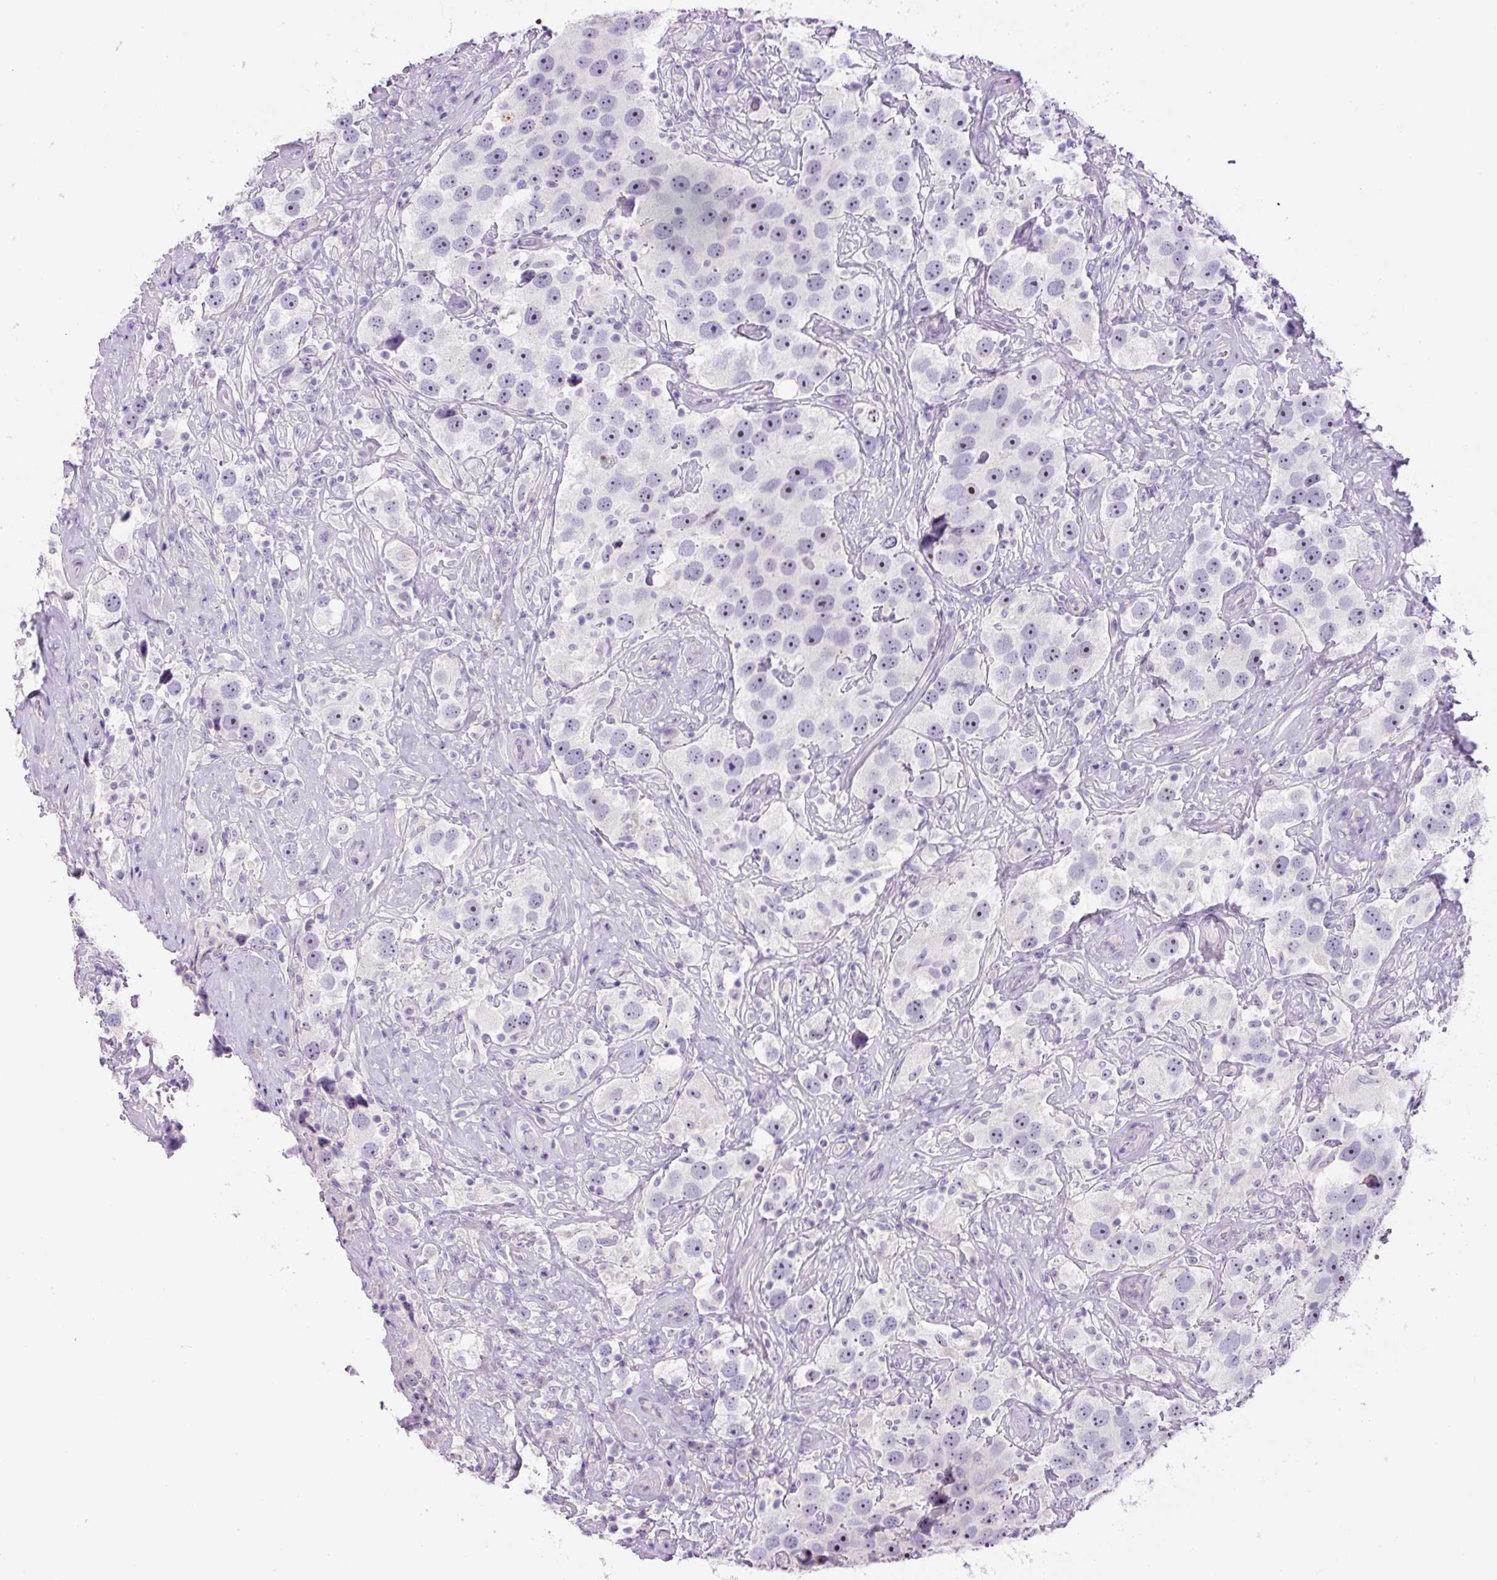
{"staining": {"intensity": "weak", "quantity": "<25%", "location": "nuclear"}, "tissue": "testis cancer", "cell_type": "Tumor cells", "image_type": "cancer", "snomed": [{"axis": "morphology", "description": "Seminoma, NOS"}, {"axis": "topography", "description": "Testis"}], "caption": "DAB (3,3'-diaminobenzidine) immunohistochemical staining of seminoma (testis) shows no significant expression in tumor cells.", "gene": "TMEM151B", "patient": {"sex": "male", "age": 49}}